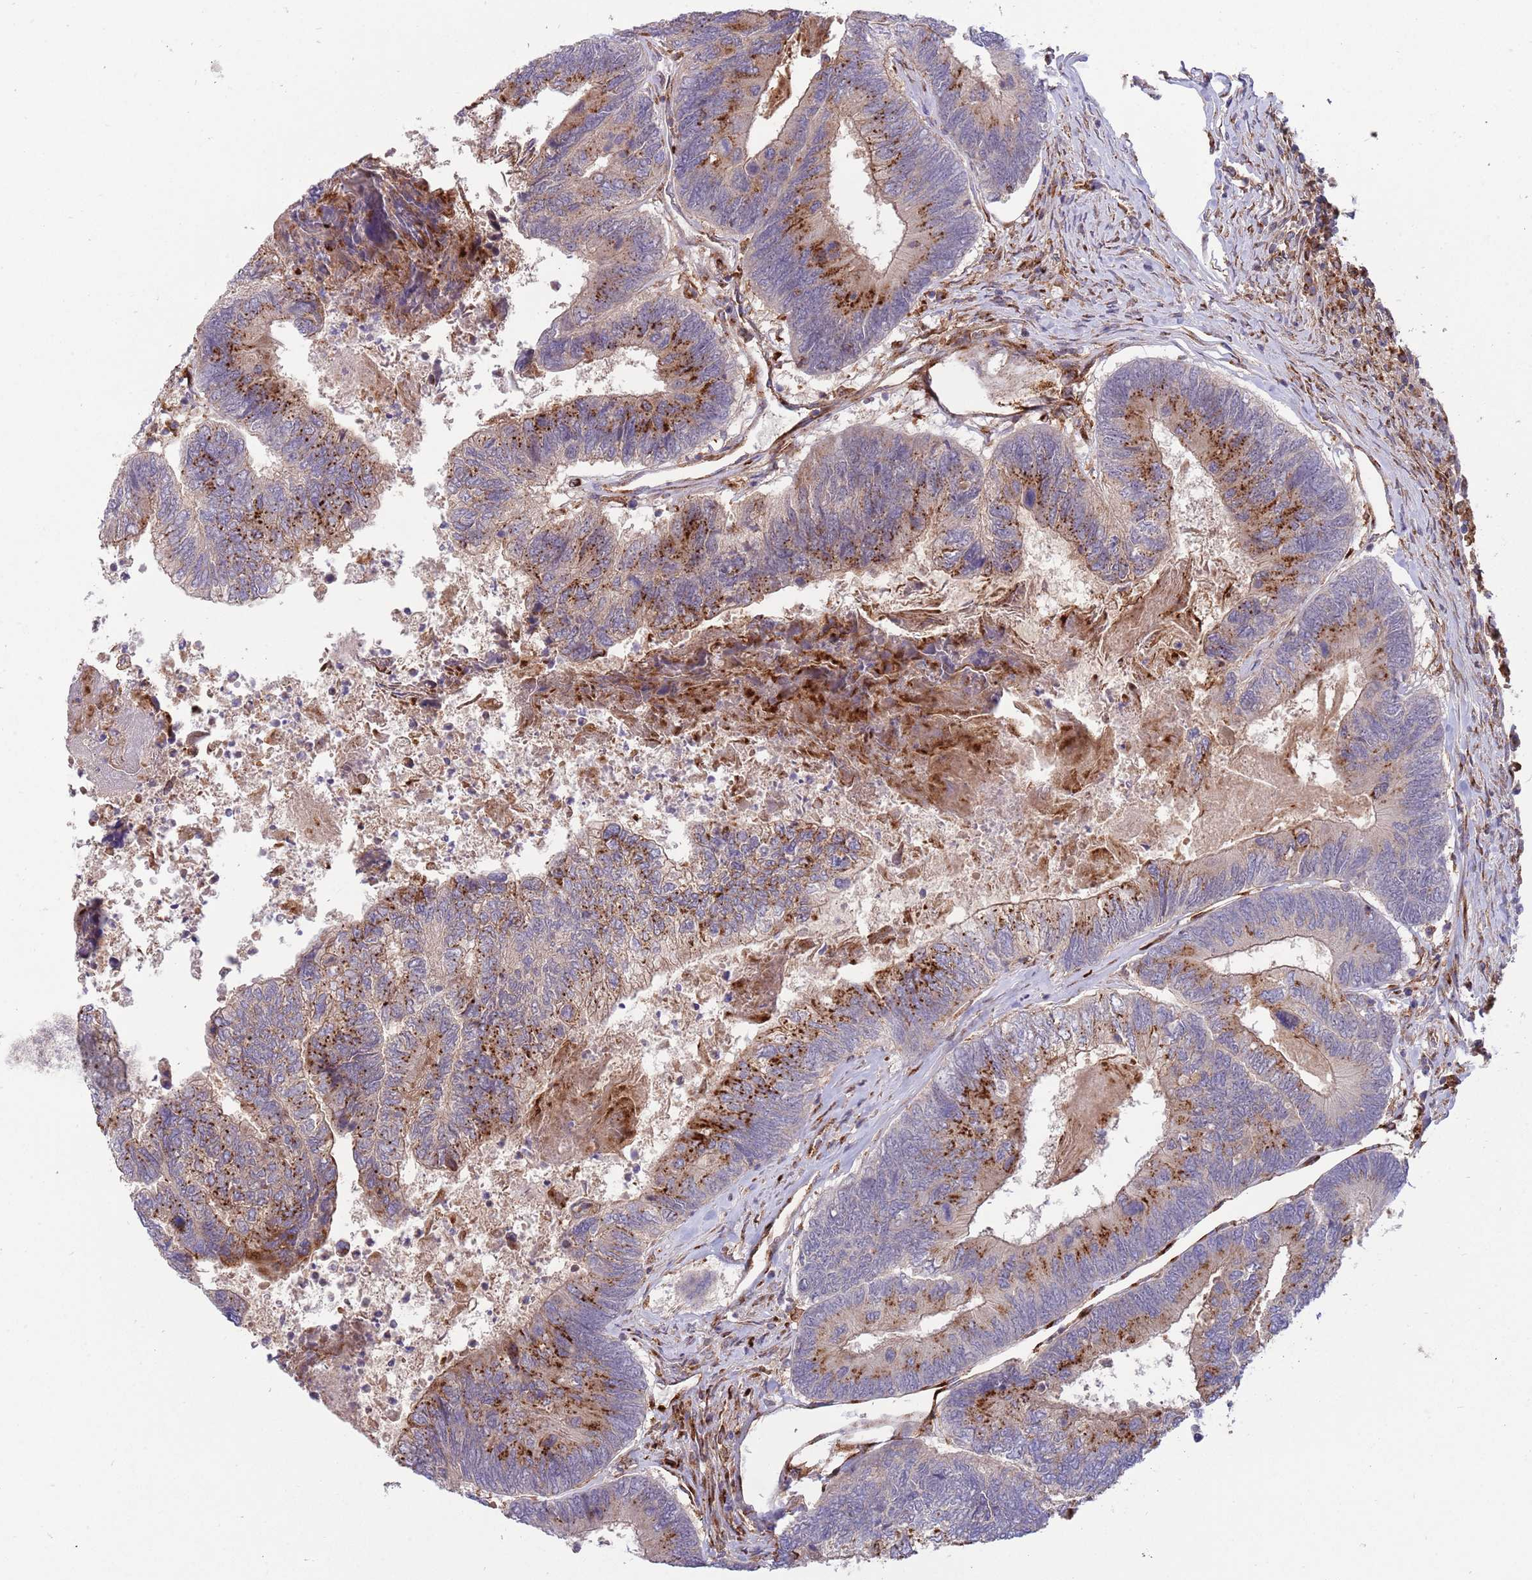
{"staining": {"intensity": "strong", "quantity": "<25%", "location": "cytoplasmic/membranous"}, "tissue": "colorectal cancer", "cell_type": "Tumor cells", "image_type": "cancer", "snomed": [{"axis": "morphology", "description": "Adenocarcinoma, NOS"}, {"axis": "topography", "description": "Colon"}], "caption": "Protein staining of colorectal adenocarcinoma tissue displays strong cytoplasmic/membranous positivity in approximately <25% of tumor cells.", "gene": "BTBD7", "patient": {"sex": "female", "age": 67}}